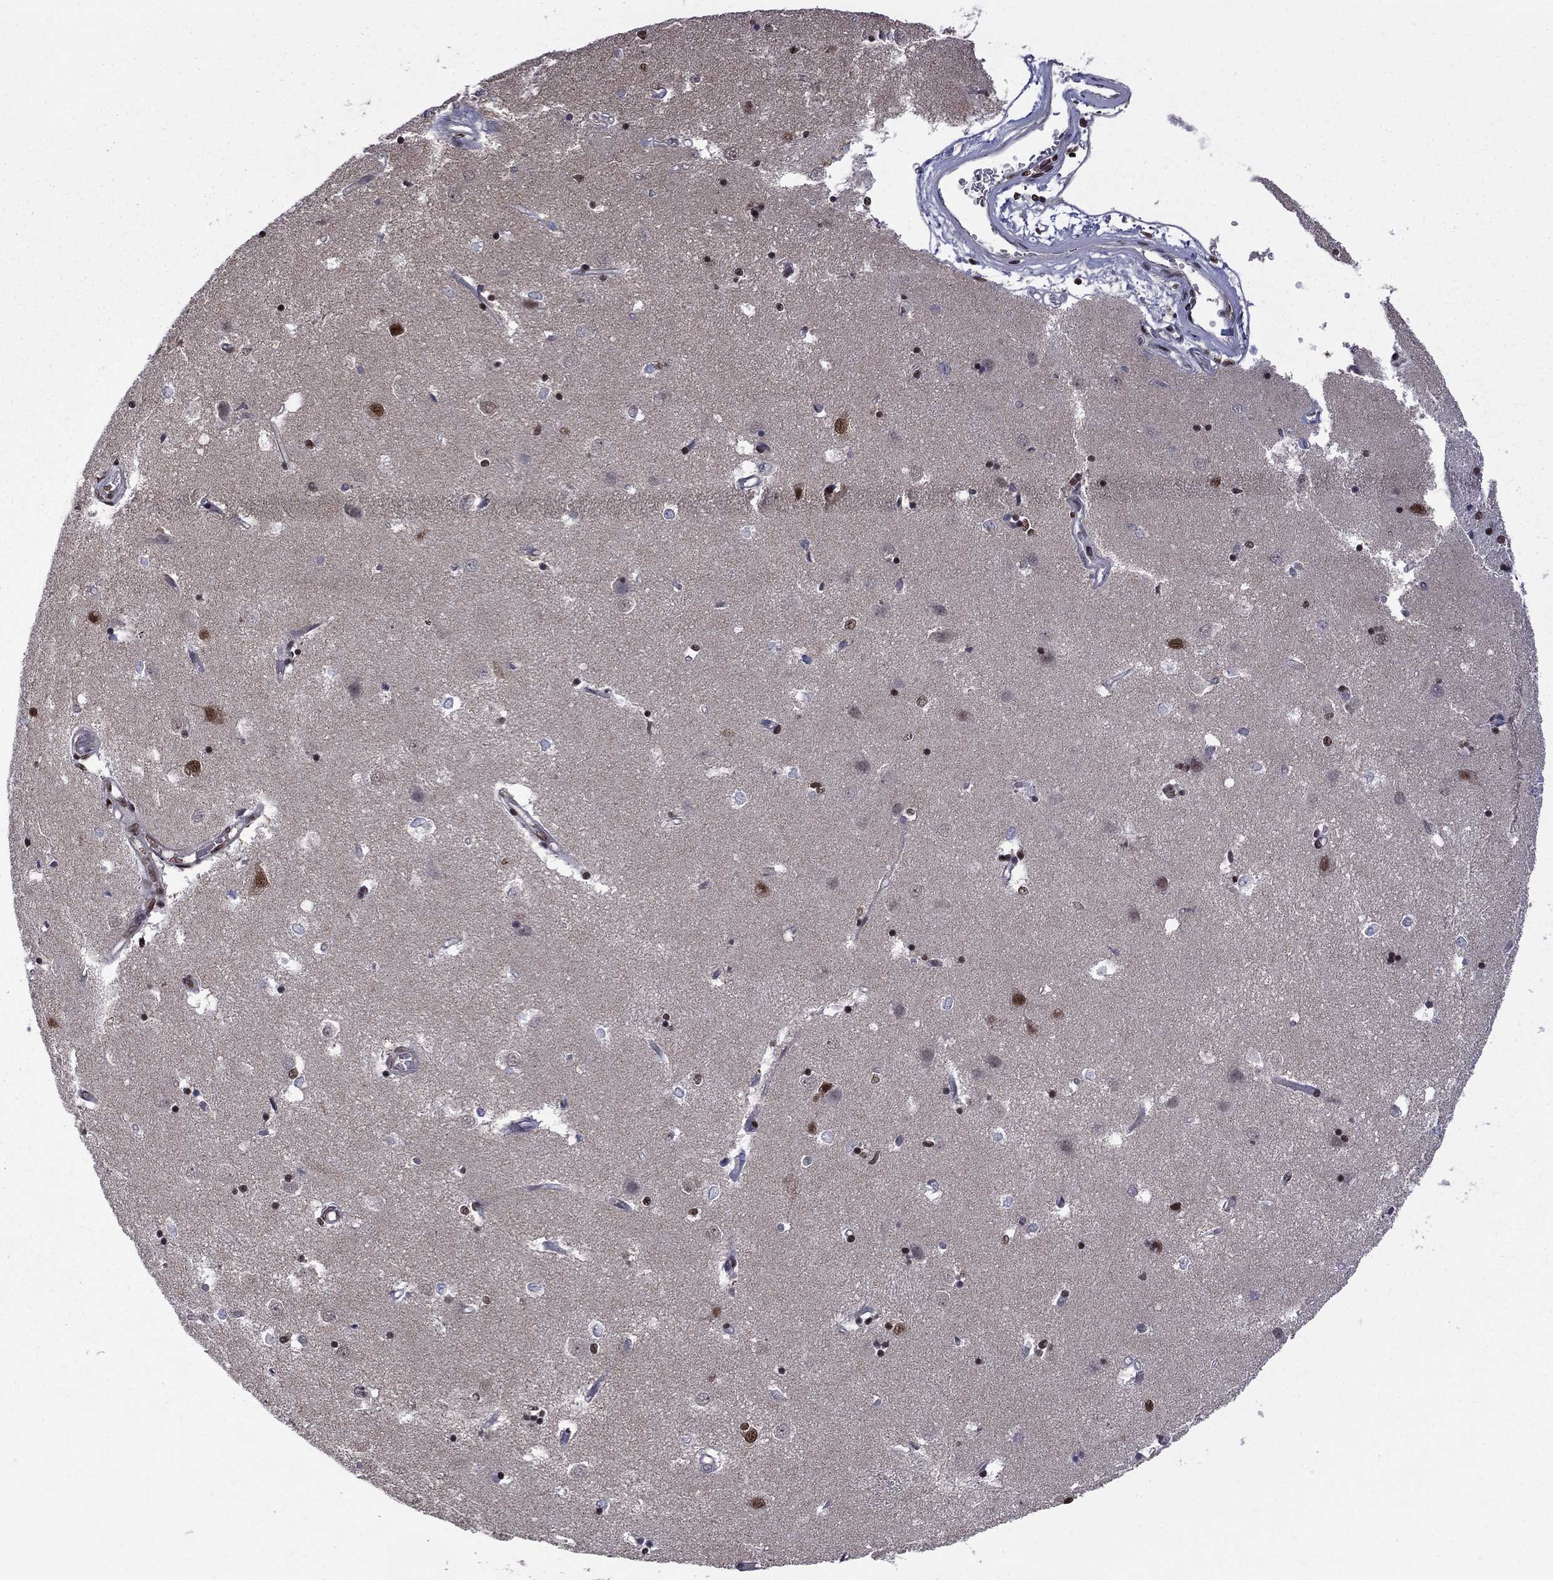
{"staining": {"intensity": "strong", "quantity": "<25%", "location": "nuclear"}, "tissue": "caudate", "cell_type": "Glial cells", "image_type": "normal", "snomed": [{"axis": "morphology", "description": "Normal tissue, NOS"}, {"axis": "topography", "description": "Lateral ventricle wall"}], "caption": "An image of human caudate stained for a protein reveals strong nuclear brown staining in glial cells. The staining was performed using DAB, with brown indicating positive protein expression. Nuclei are stained blue with hematoxylin.", "gene": "MED25", "patient": {"sex": "male", "age": 54}}